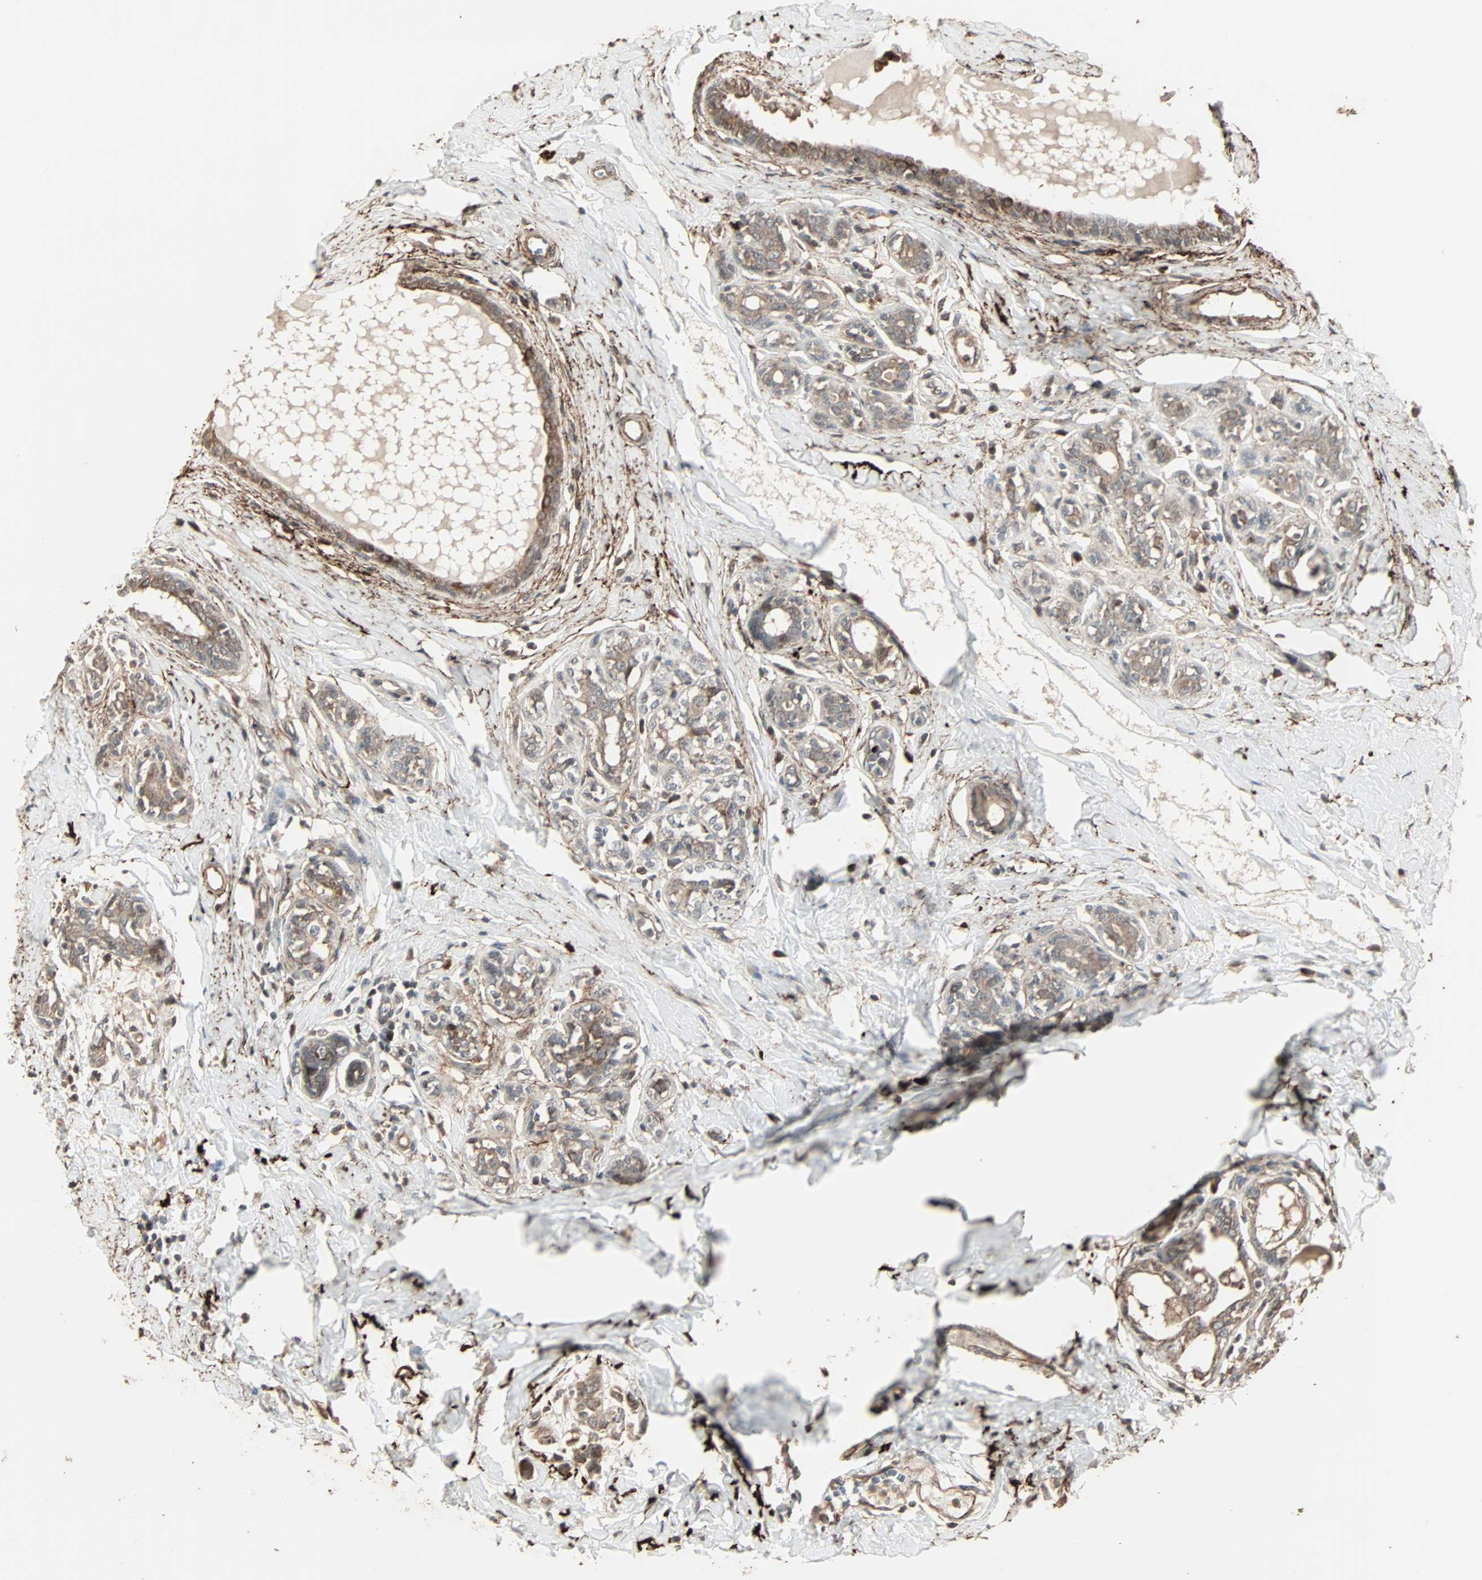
{"staining": {"intensity": "weak", "quantity": ">75%", "location": "cytoplasmic/membranous"}, "tissue": "breast cancer", "cell_type": "Tumor cells", "image_type": "cancer", "snomed": [{"axis": "morphology", "description": "Normal tissue, NOS"}, {"axis": "morphology", "description": "Duct carcinoma"}, {"axis": "topography", "description": "Breast"}], "caption": "The histopathology image reveals staining of breast cancer, revealing weak cytoplasmic/membranous protein positivity (brown color) within tumor cells.", "gene": "CALCRL", "patient": {"sex": "female", "age": 40}}